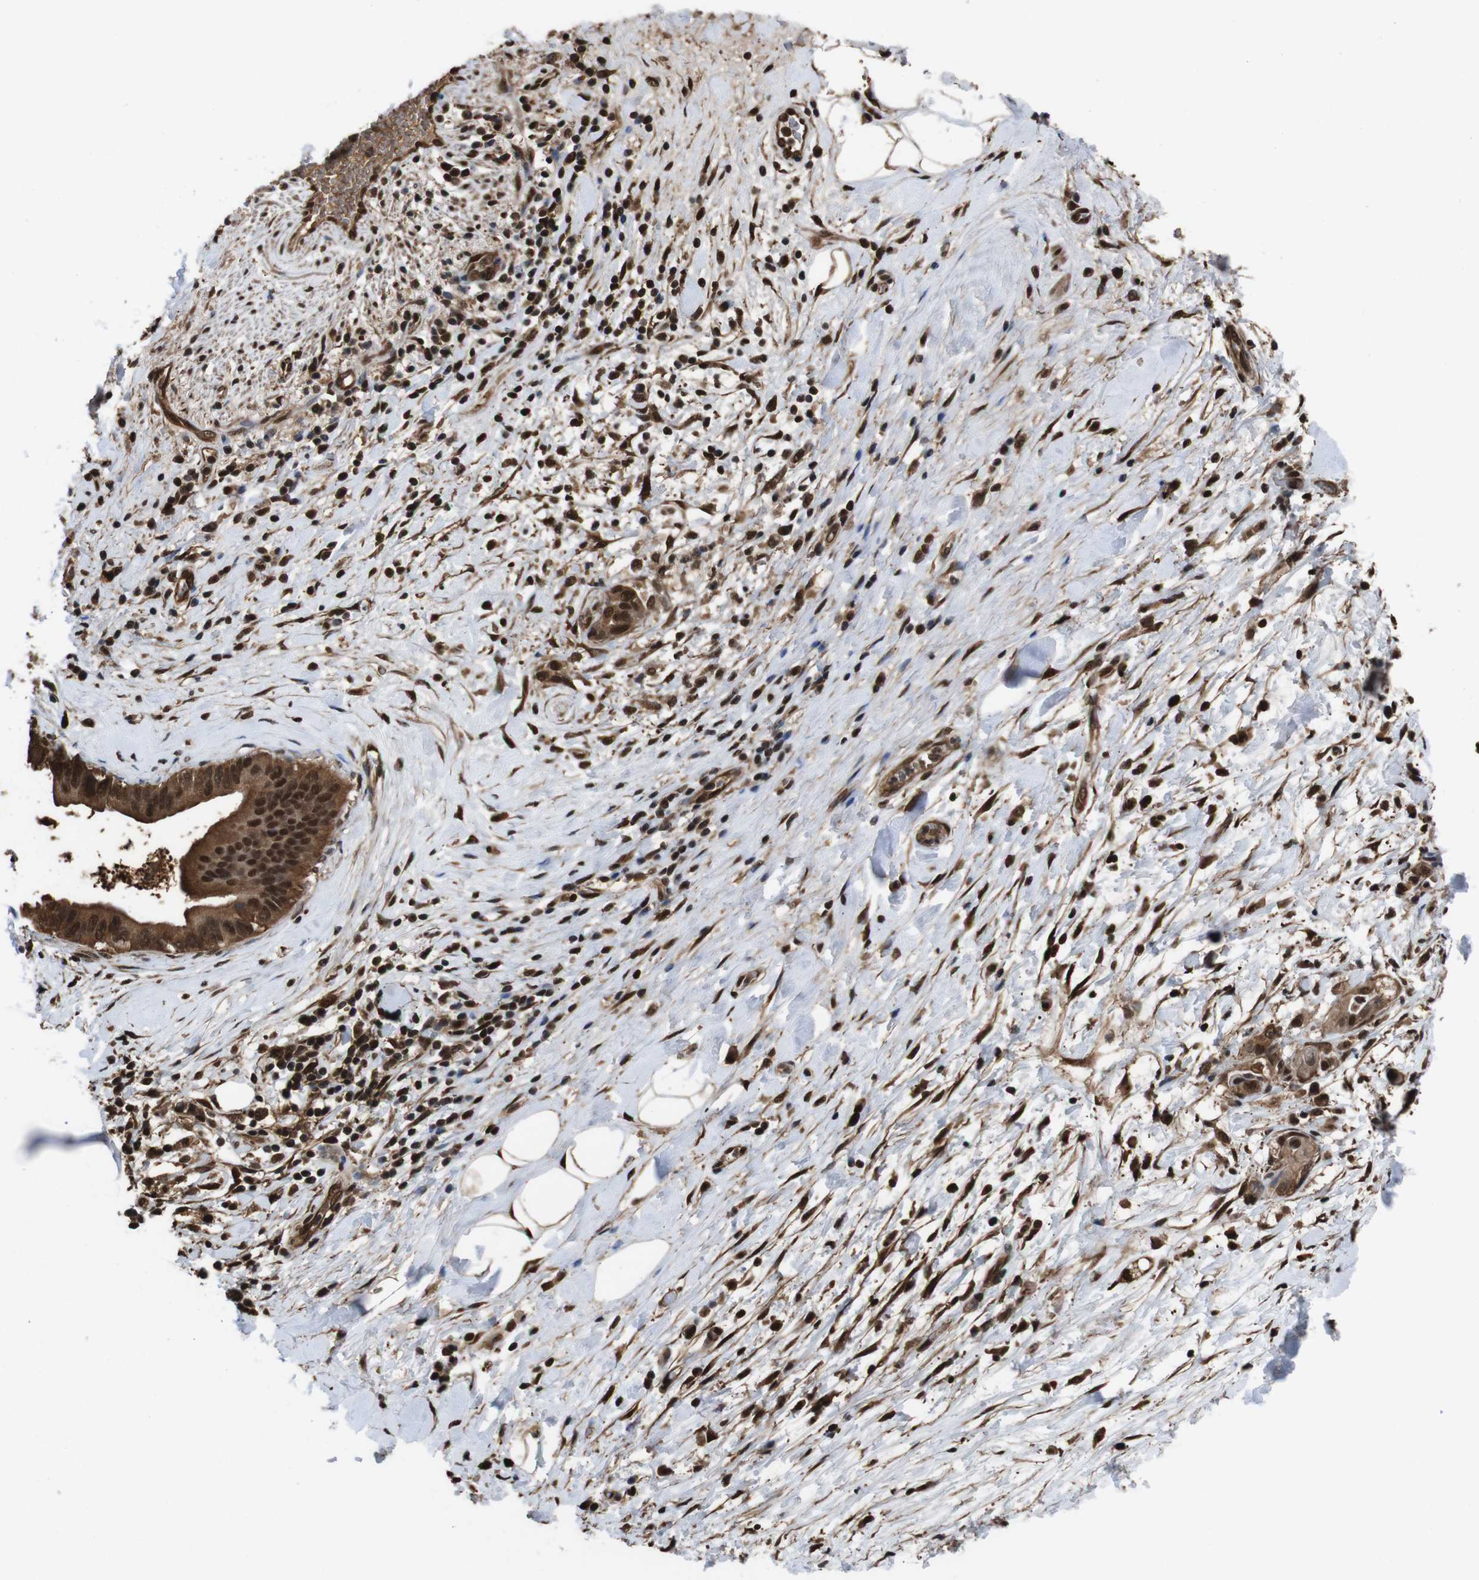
{"staining": {"intensity": "moderate", "quantity": ">75%", "location": "cytoplasmic/membranous,nuclear"}, "tissue": "pancreatic cancer", "cell_type": "Tumor cells", "image_type": "cancer", "snomed": [{"axis": "morphology", "description": "Adenocarcinoma, NOS"}, {"axis": "topography", "description": "Pancreas"}], "caption": "Pancreatic cancer stained with a brown dye exhibits moderate cytoplasmic/membranous and nuclear positive positivity in approximately >75% of tumor cells.", "gene": "VCP", "patient": {"sex": "male", "age": 55}}